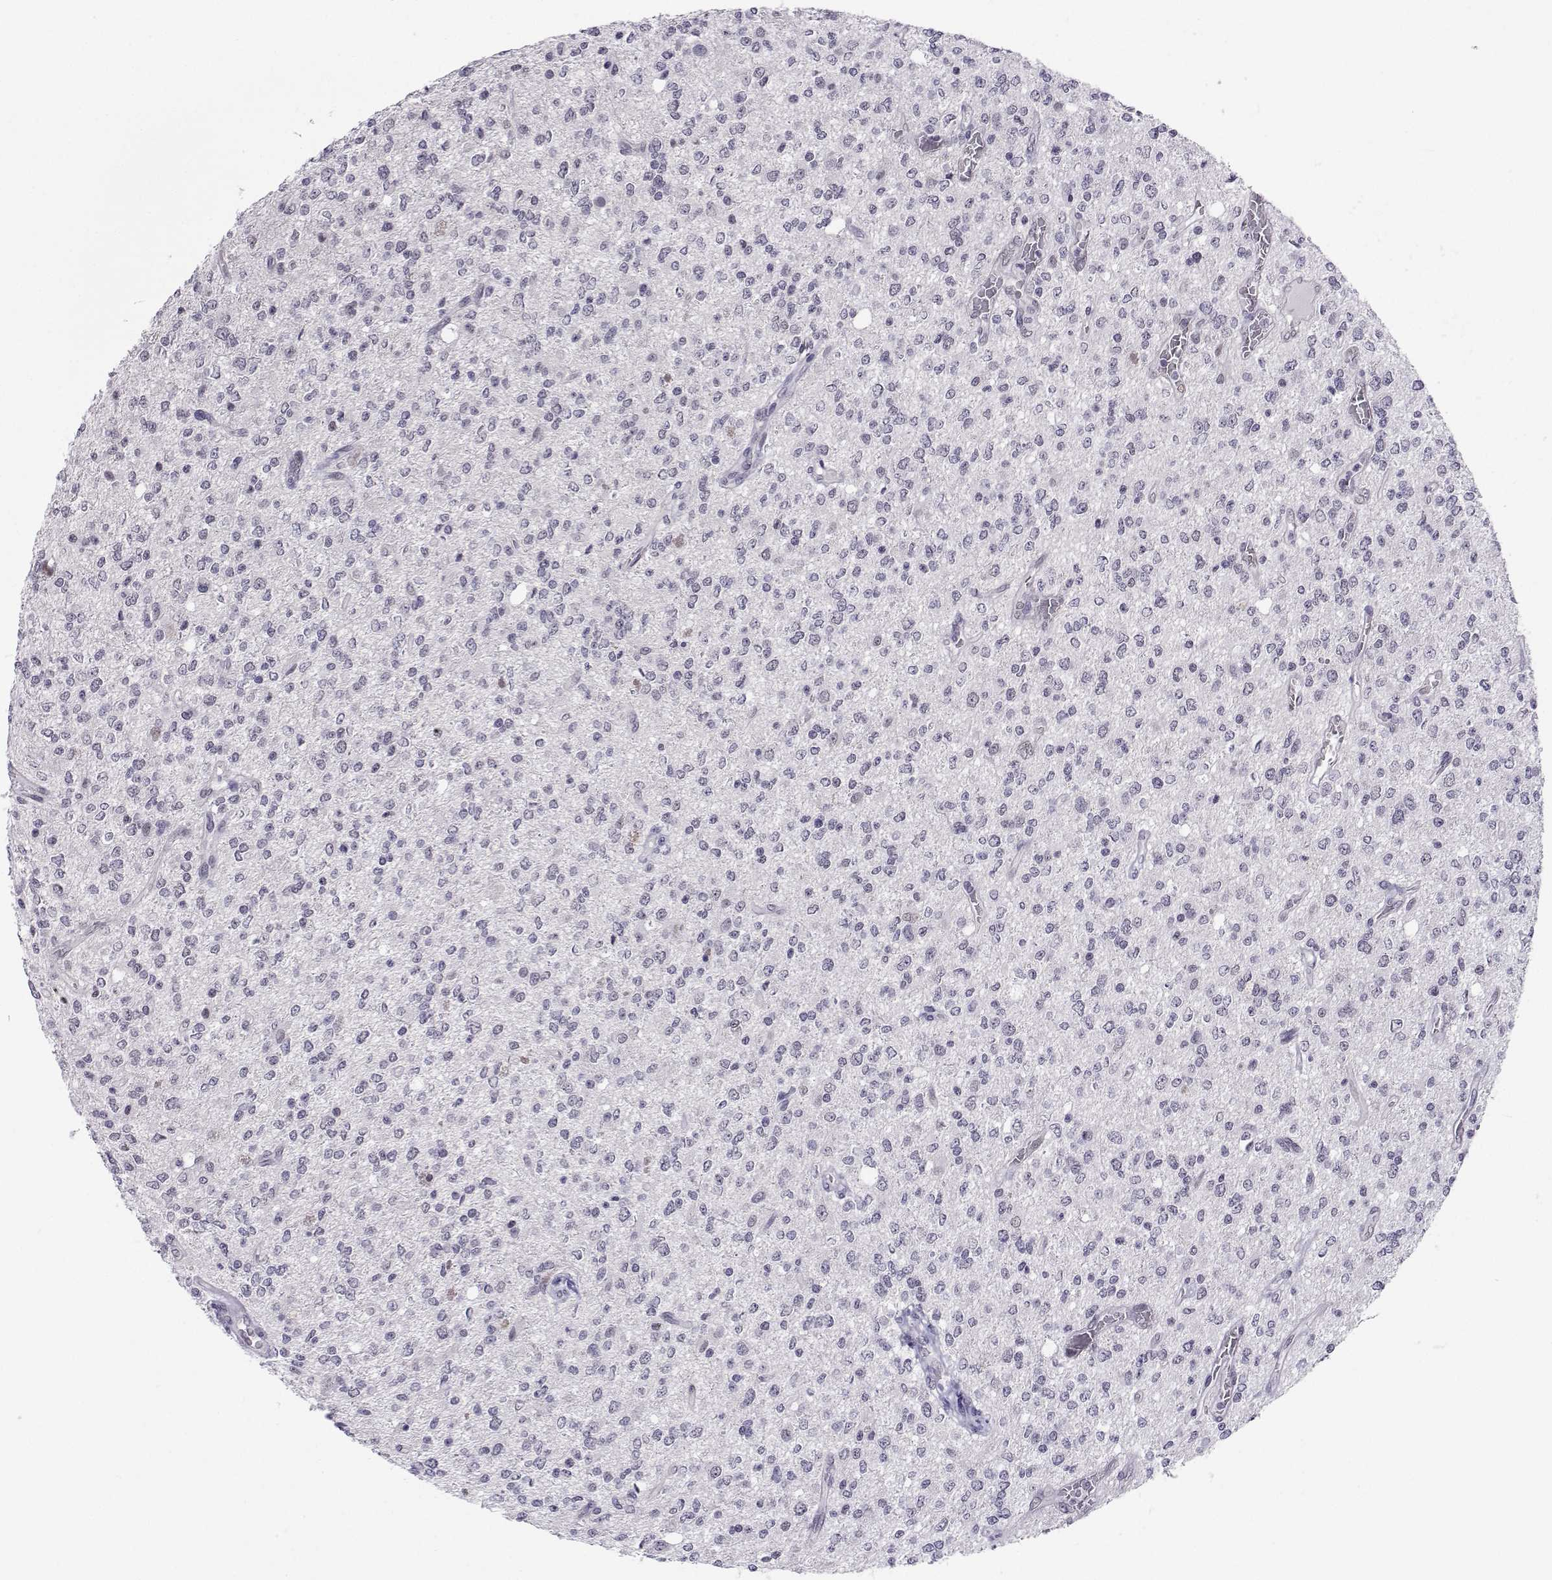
{"staining": {"intensity": "negative", "quantity": "none", "location": "none"}, "tissue": "glioma", "cell_type": "Tumor cells", "image_type": "cancer", "snomed": [{"axis": "morphology", "description": "Glioma, malignant, Low grade"}, {"axis": "topography", "description": "Brain"}], "caption": "The immunohistochemistry photomicrograph has no significant expression in tumor cells of malignant glioma (low-grade) tissue. (DAB immunohistochemistry with hematoxylin counter stain).", "gene": "MED26", "patient": {"sex": "male", "age": 67}}